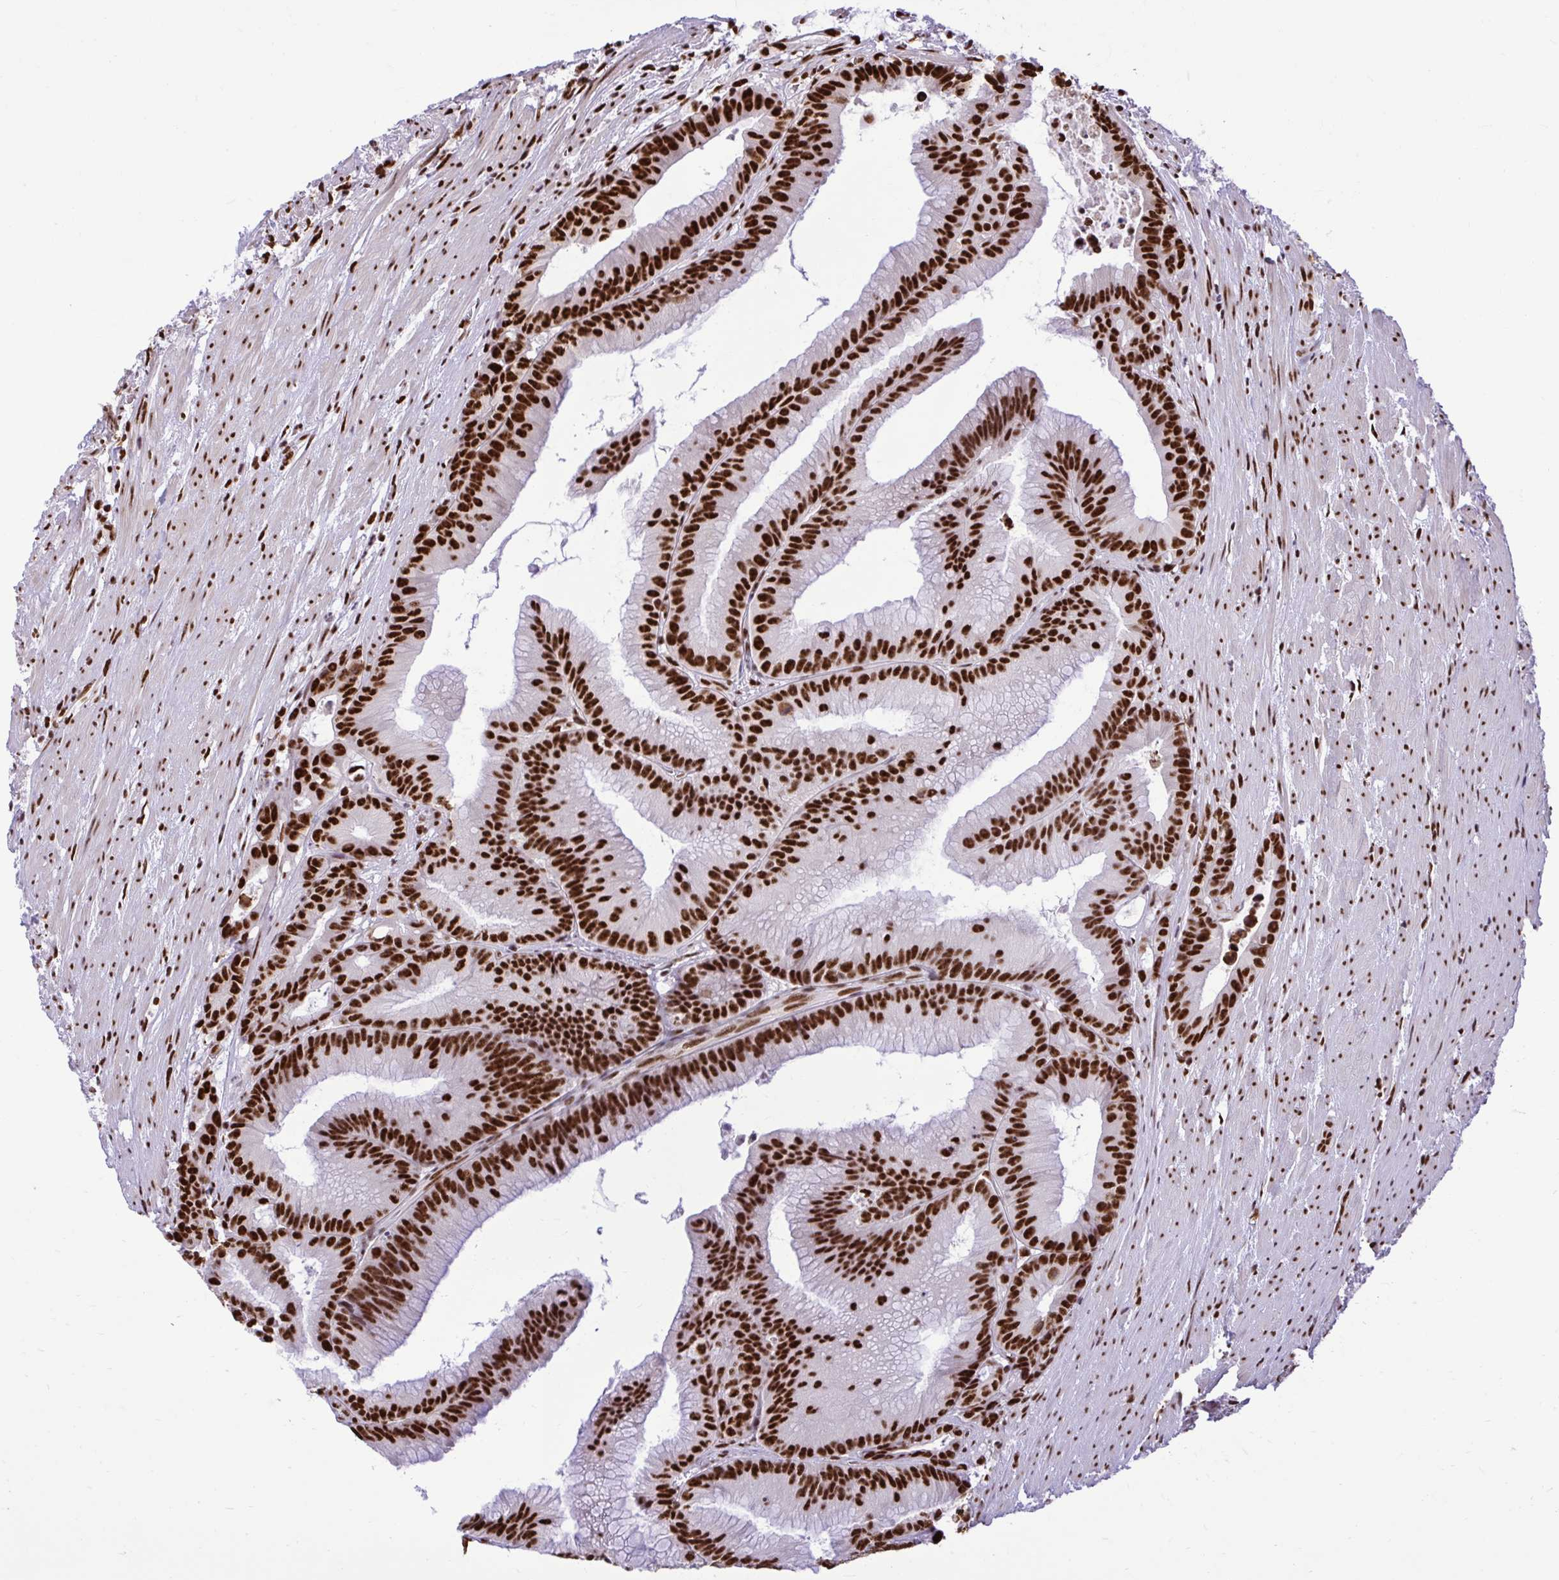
{"staining": {"intensity": "strong", "quantity": ">75%", "location": "nuclear"}, "tissue": "colorectal cancer", "cell_type": "Tumor cells", "image_type": "cancer", "snomed": [{"axis": "morphology", "description": "Adenocarcinoma, NOS"}, {"axis": "topography", "description": "Colon"}], "caption": "The immunohistochemical stain highlights strong nuclear positivity in tumor cells of colorectal adenocarcinoma tissue.", "gene": "PRPF19", "patient": {"sex": "female", "age": 78}}